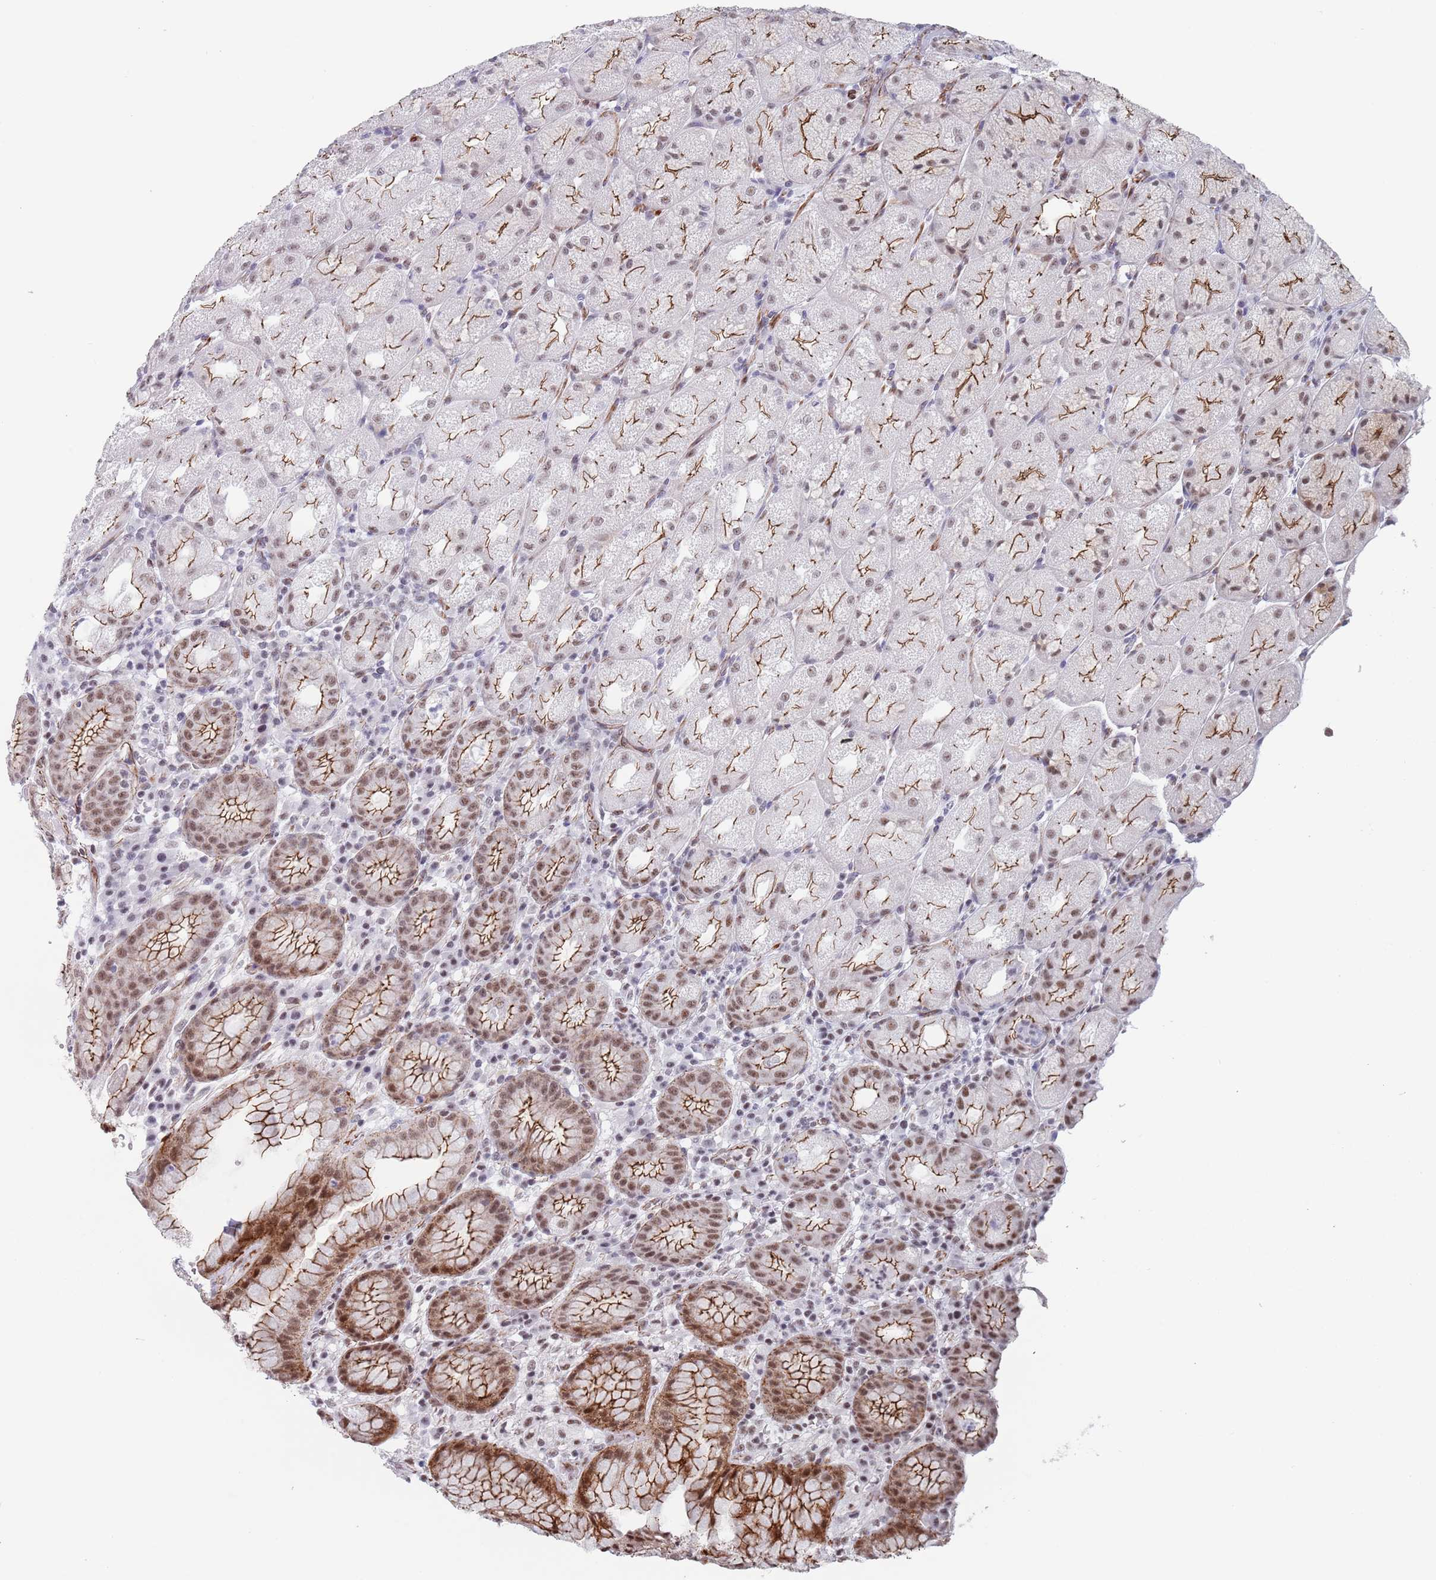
{"staining": {"intensity": "strong", "quantity": "25%-75%", "location": "cytoplasmic/membranous,nuclear"}, "tissue": "stomach", "cell_type": "Glandular cells", "image_type": "normal", "snomed": [{"axis": "morphology", "description": "Normal tissue, NOS"}, {"axis": "topography", "description": "Stomach, upper"}], "caption": "Glandular cells show high levels of strong cytoplasmic/membranous,nuclear positivity in about 25%-75% of cells in normal human stomach.", "gene": "OR5A2", "patient": {"sex": "male", "age": 52}}